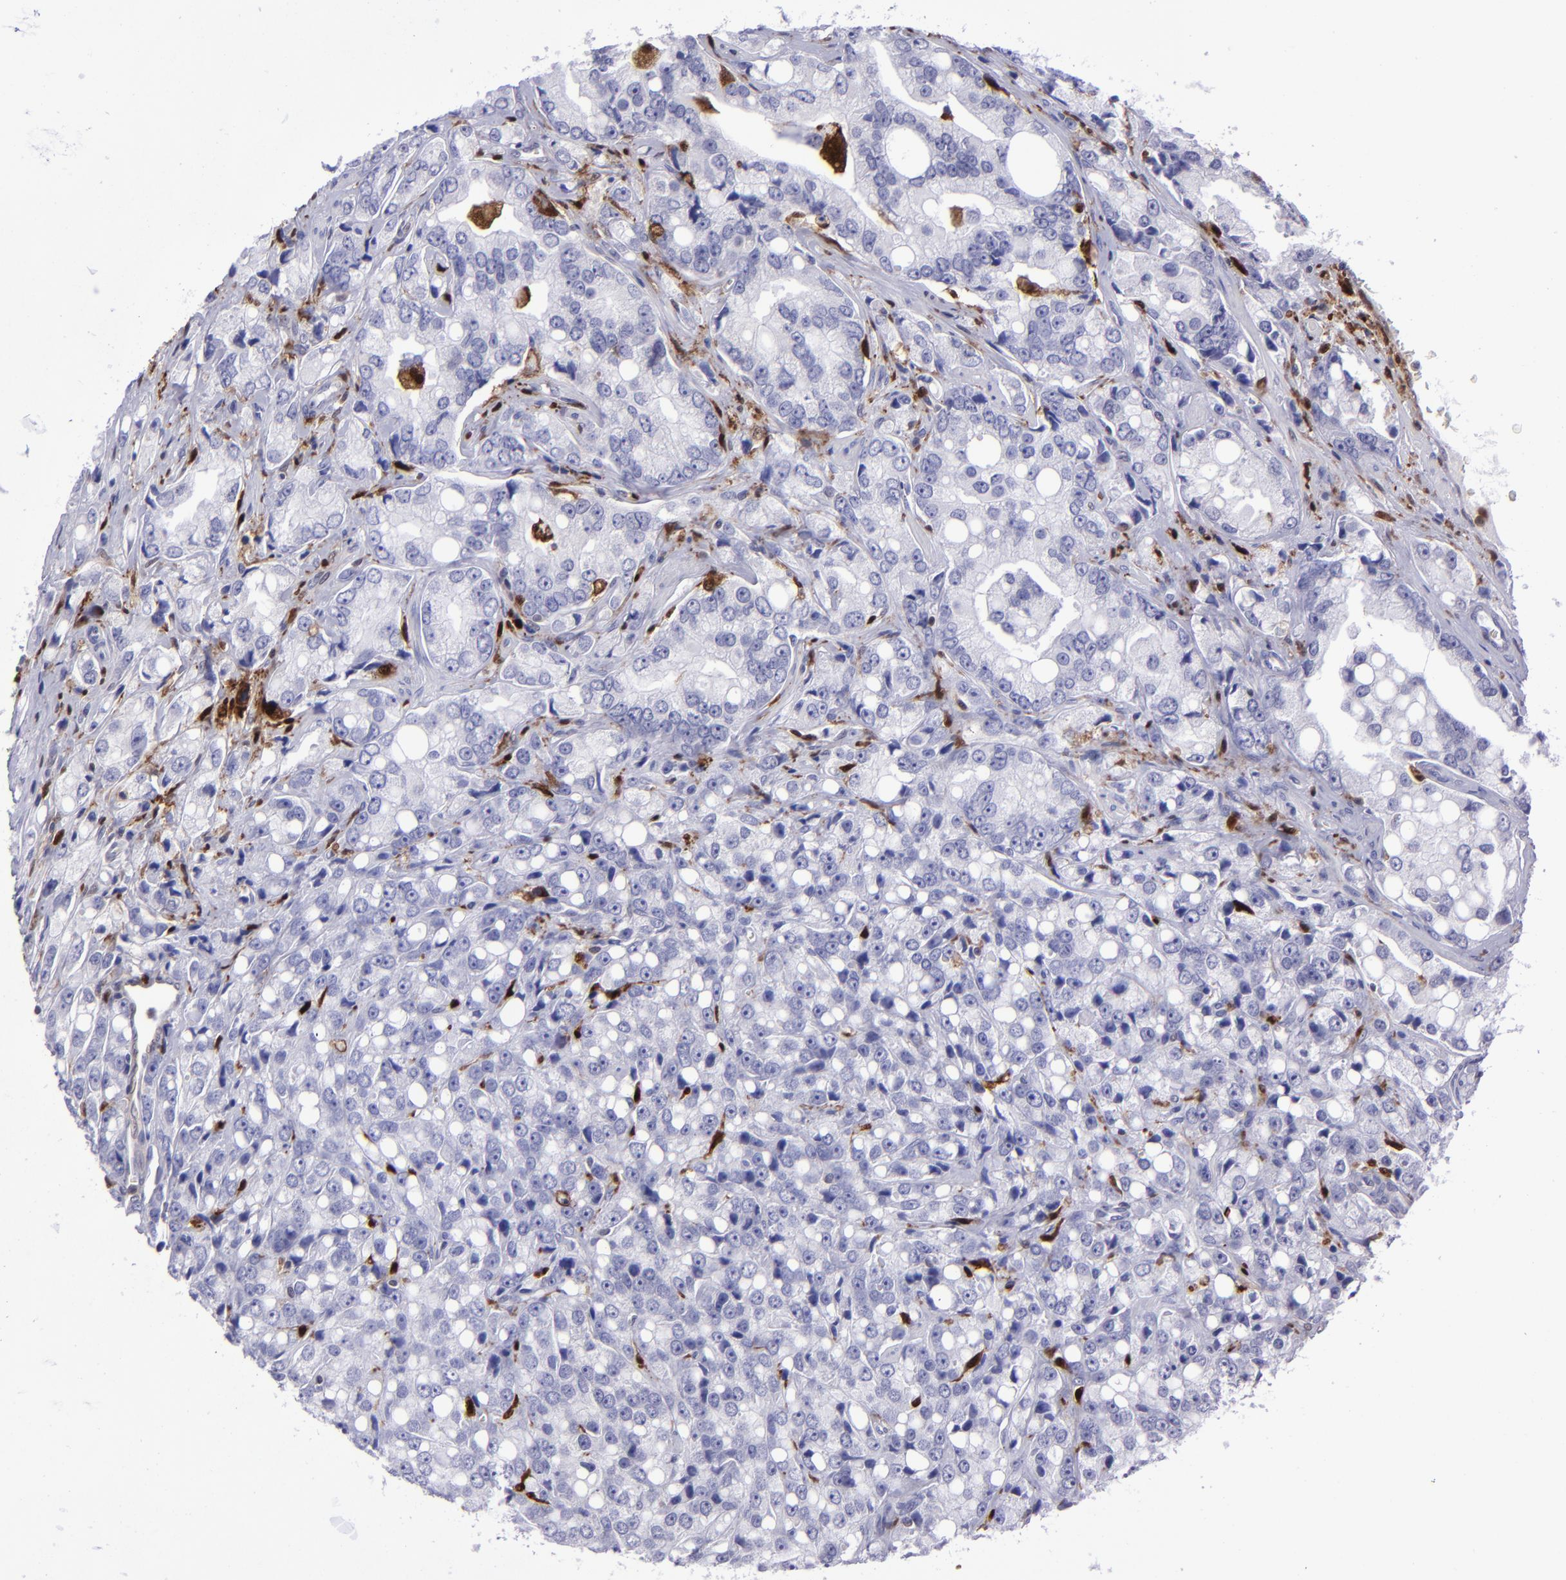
{"staining": {"intensity": "negative", "quantity": "none", "location": "none"}, "tissue": "prostate cancer", "cell_type": "Tumor cells", "image_type": "cancer", "snomed": [{"axis": "morphology", "description": "Adenocarcinoma, High grade"}, {"axis": "topography", "description": "Prostate"}], "caption": "Tumor cells are negative for brown protein staining in prostate cancer (adenocarcinoma (high-grade)). The staining is performed using DAB (3,3'-diaminobenzidine) brown chromogen with nuclei counter-stained in using hematoxylin.", "gene": "TYMP", "patient": {"sex": "male", "age": 67}}